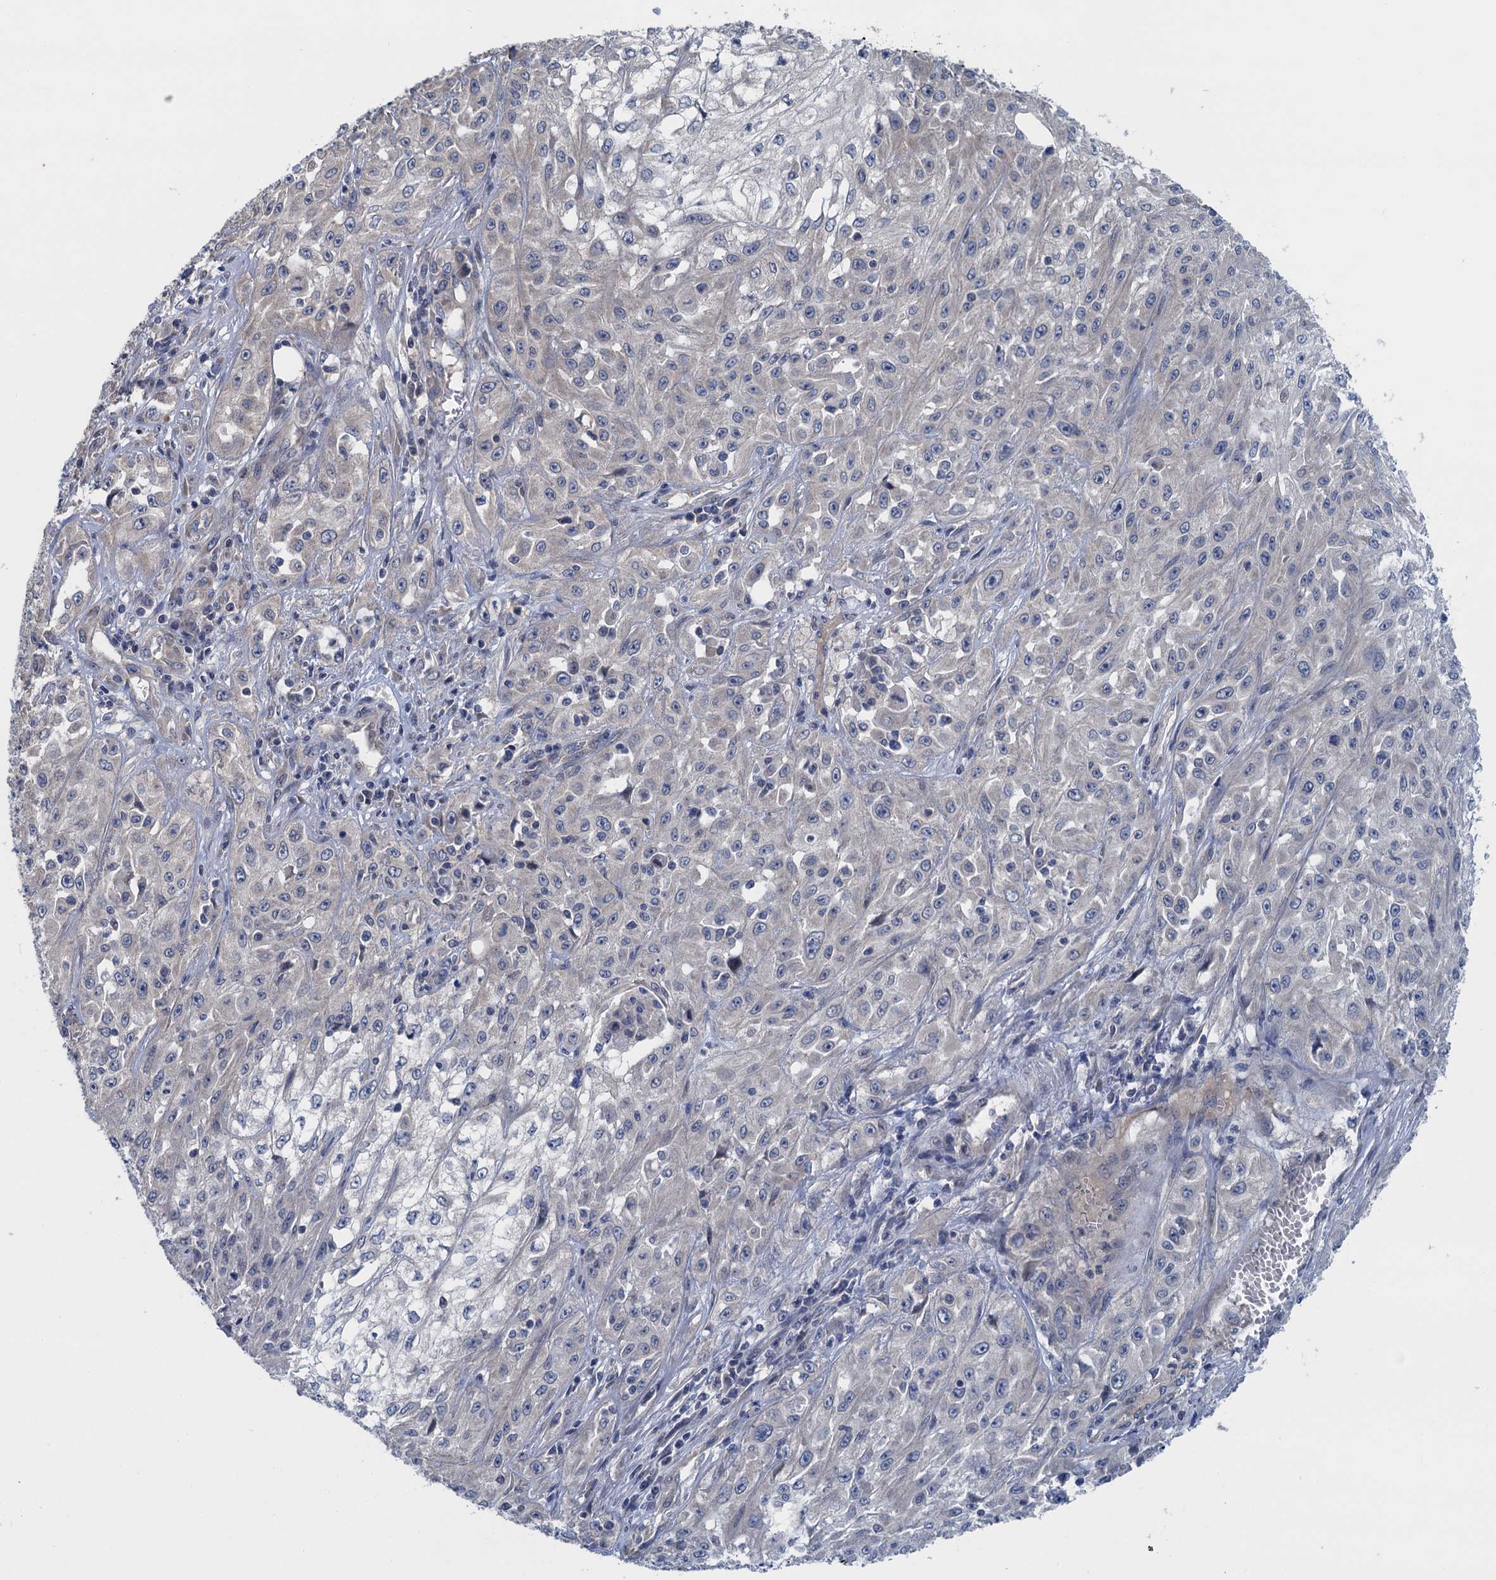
{"staining": {"intensity": "negative", "quantity": "none", "location": "none"}, "tissue": "skin cancer", "cell_type": "Tumor cells", "image_type": "cancer", "snomed": [{"axis": "morphology", "description": "Squamous cell carcinoma, NOS"}, {"axis": "morphology", "description": "Squamous cell carcinoma, metastatic, NOS"}, {"axis": "topography", "description": "Skin"}, {"axis": "topography", "description": "Lymph node"}], "caption": "DAB (3,3'-diaminobenzidine) immunohistochemical staining of human skin cancer reveals no significant positivity in tumor cells.", "gene": "CTU2", "patient": {"sex": "male", "age": 75}}